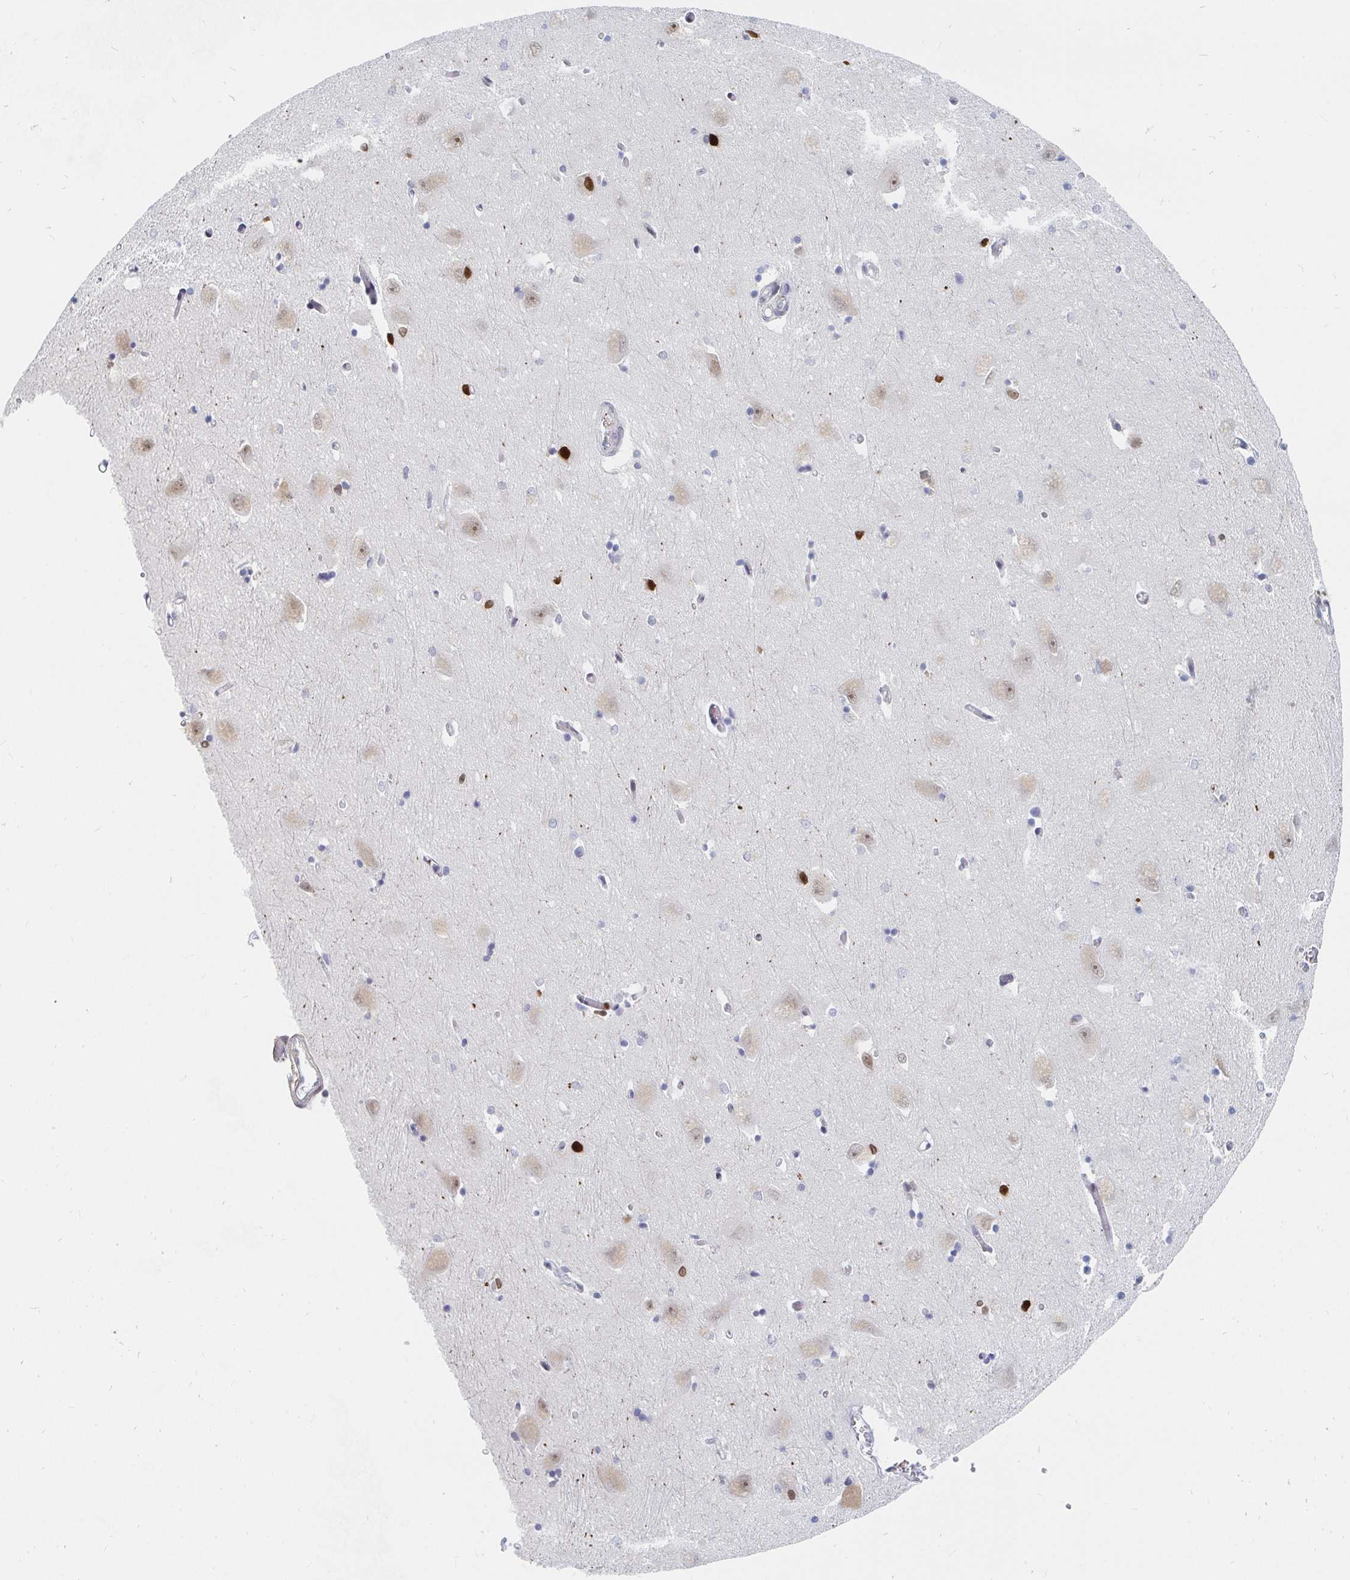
{"staining": {"intensity": "negative", "quantity": "none", "location": "none"}, "tissue": "caudate", "cell_type": "Glial cells", "image_type": "normal", "snomed": [{"axis": "morphology", "description": "Normal tissue, NOS"}, {"axis": "topography", "description": "Lateral ventricle wall"}, {"axis": "topography", "description": "Hippocampus"}], "caption": "Immunohistochemistry image of normal human caudate stained for a protein (brown), which shows no expression in glial cells. (Brightfield microscopy of DAB (3,3'-diaminobenzidine) immunohistochemistry at high magnification).", "gene": "CHD2", "patient": {"sex": "female", "age": 63}}